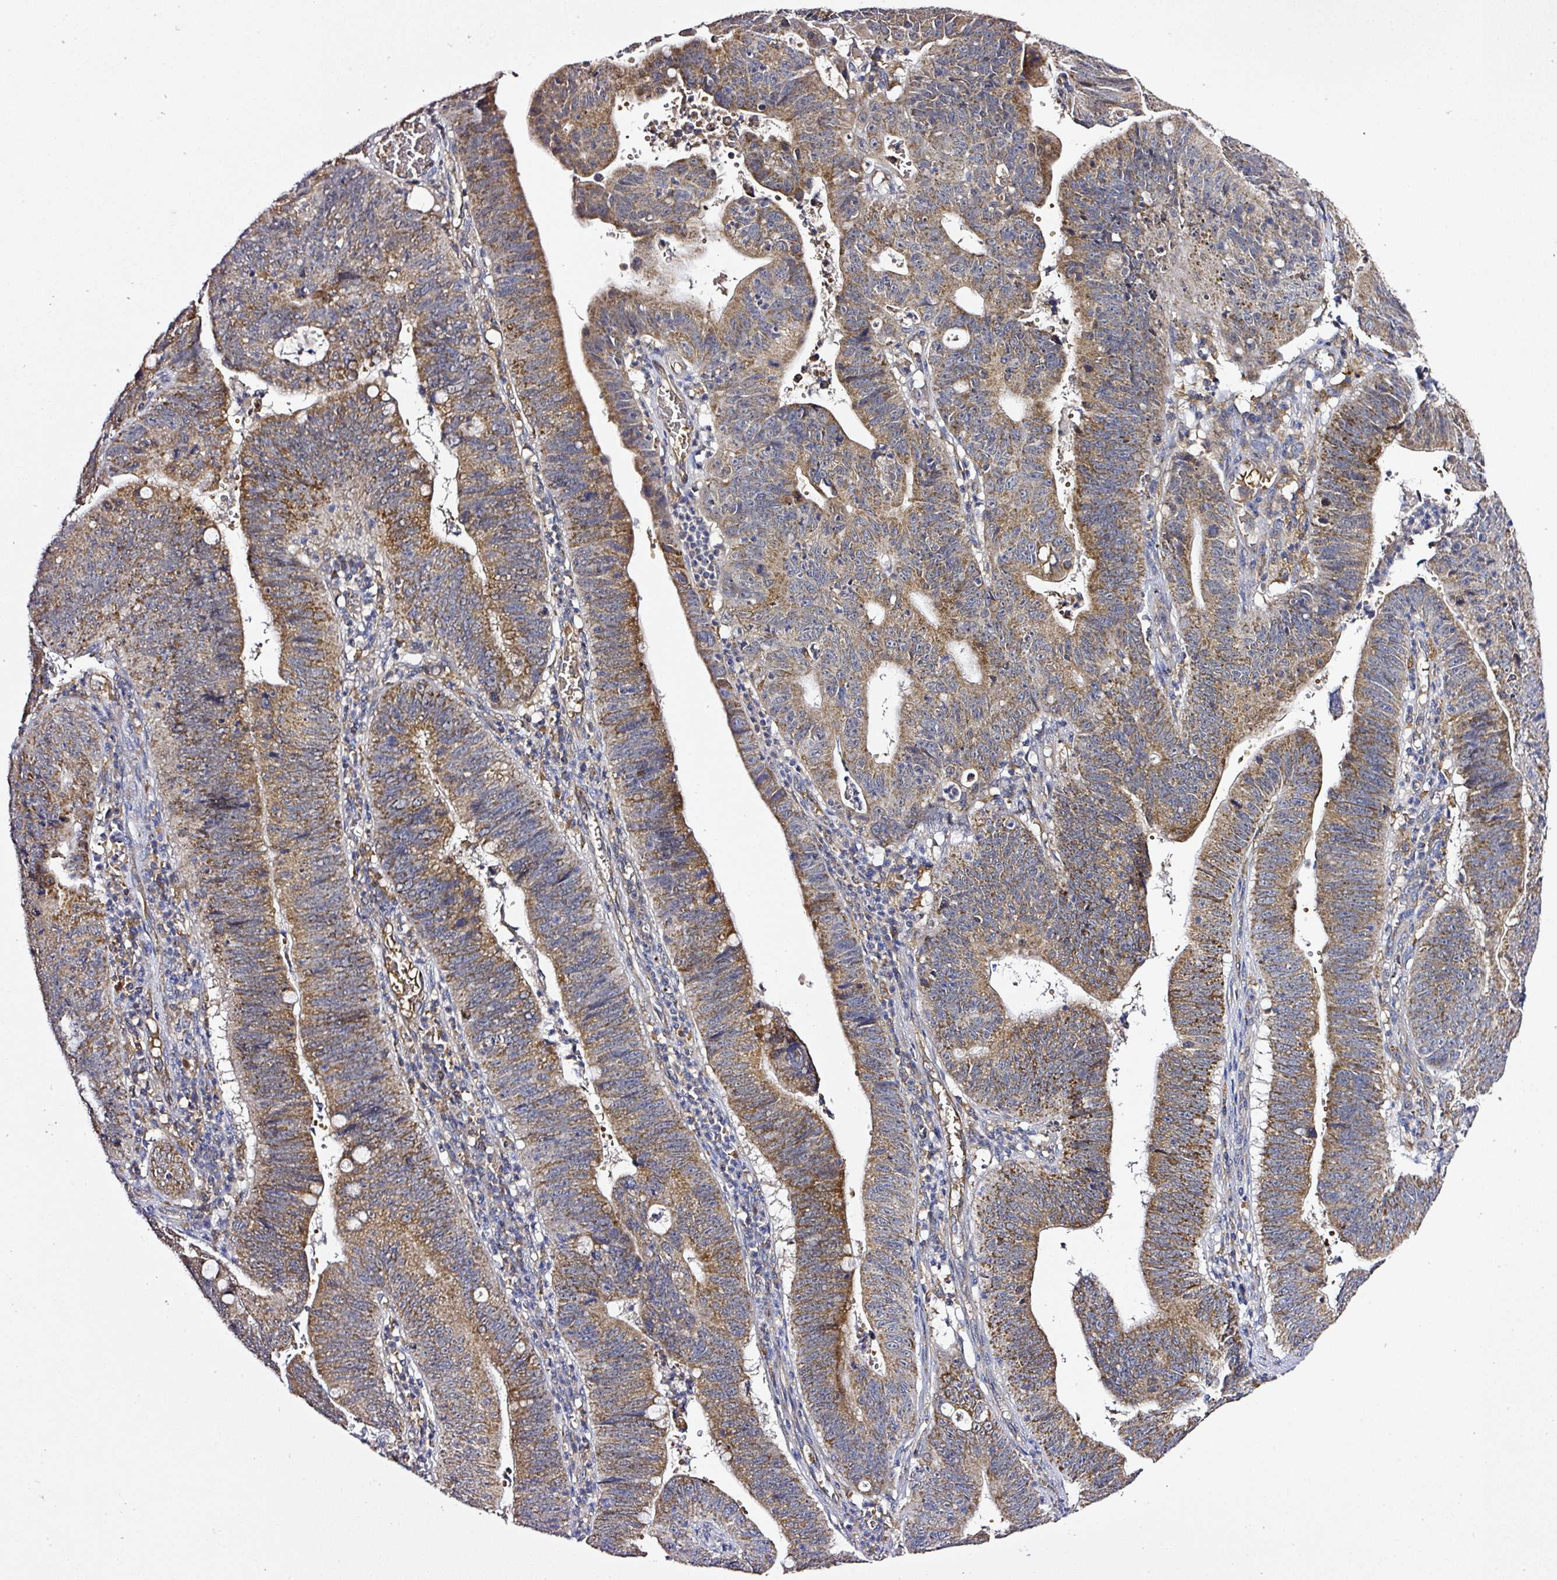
{"staining": {"intensity": "moderate", "quantity": ">75%", "location": "cytoplasmic/membranous"}, "tissue": "stomach cancer", "cell_type": "Tumor cells", "image_type": "cancer", "snomed": [{"axis": "morphology", "description": "Adenocarcinoma, NOS"}, {"axis": "topography", "description": "Stomach"}], "caption": "Moderate cytoplasmic/membranous staining is present in approximately >75% of tumor cells in stomach adenocarcinoma.", "gene": "ZNF513", "patient": {"sex": "male", "age": 59}}